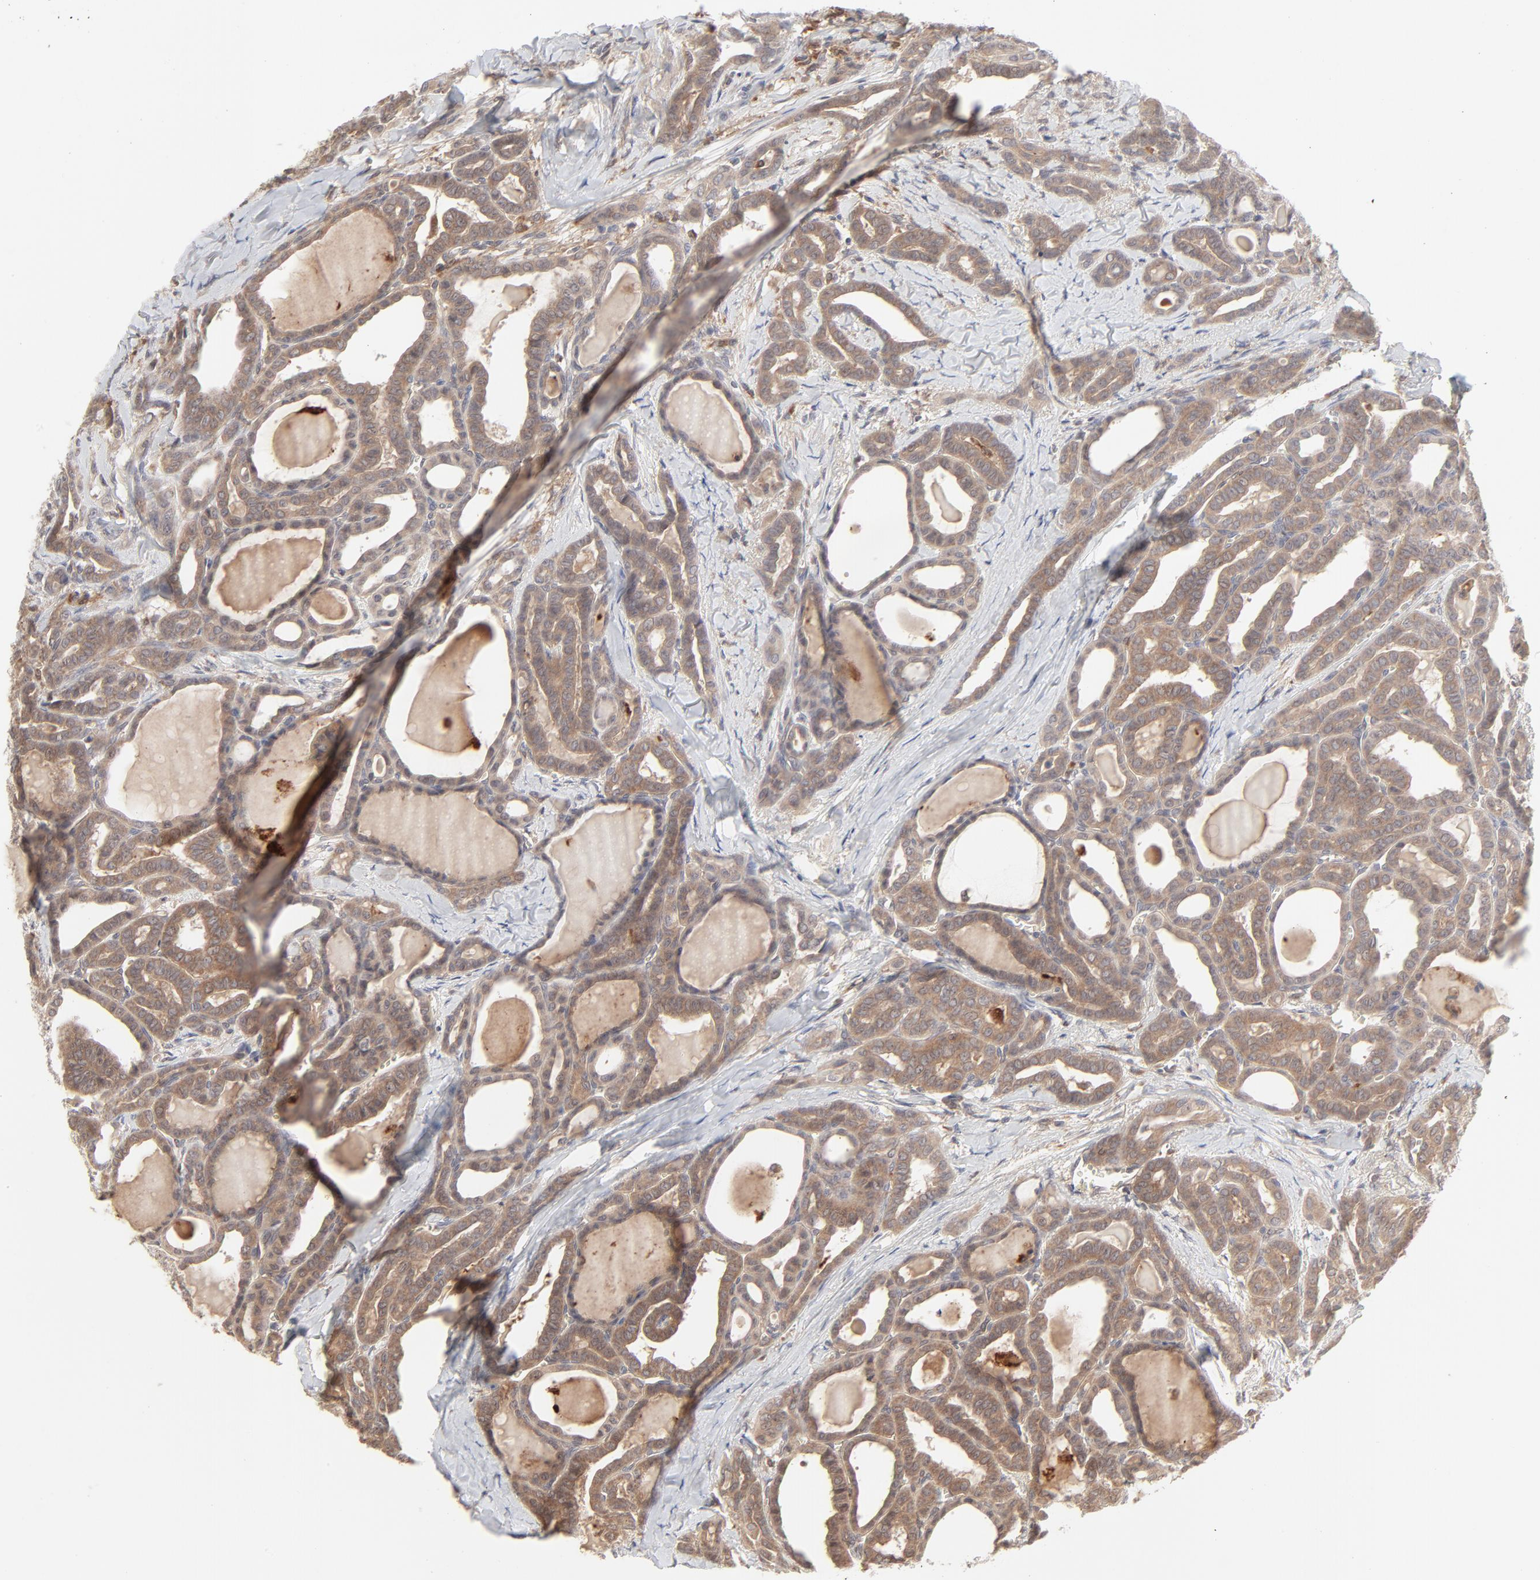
{"staining": {"intensity": "moderate", "quantity": ">75%", "location": "cytoplasmic/membranous"}, "tissue": "thyroid cancer", "cell_type": "Tumor cells", "image_type": "cancer", "snomed": [{"axis": "morphology", "description": "Carcinoma, NOS"}, {"axis": "topography", "description": "Thyroid gland"}], "caption": "Thyroid cancer (carcinoma) stained with a brown dye demonstrates moderate cytoplasmic/membranous positive staining in approximately >75% of tumor cells.", "gene": "RAB5C", "patient": {"sex": "female", "age": 91}}